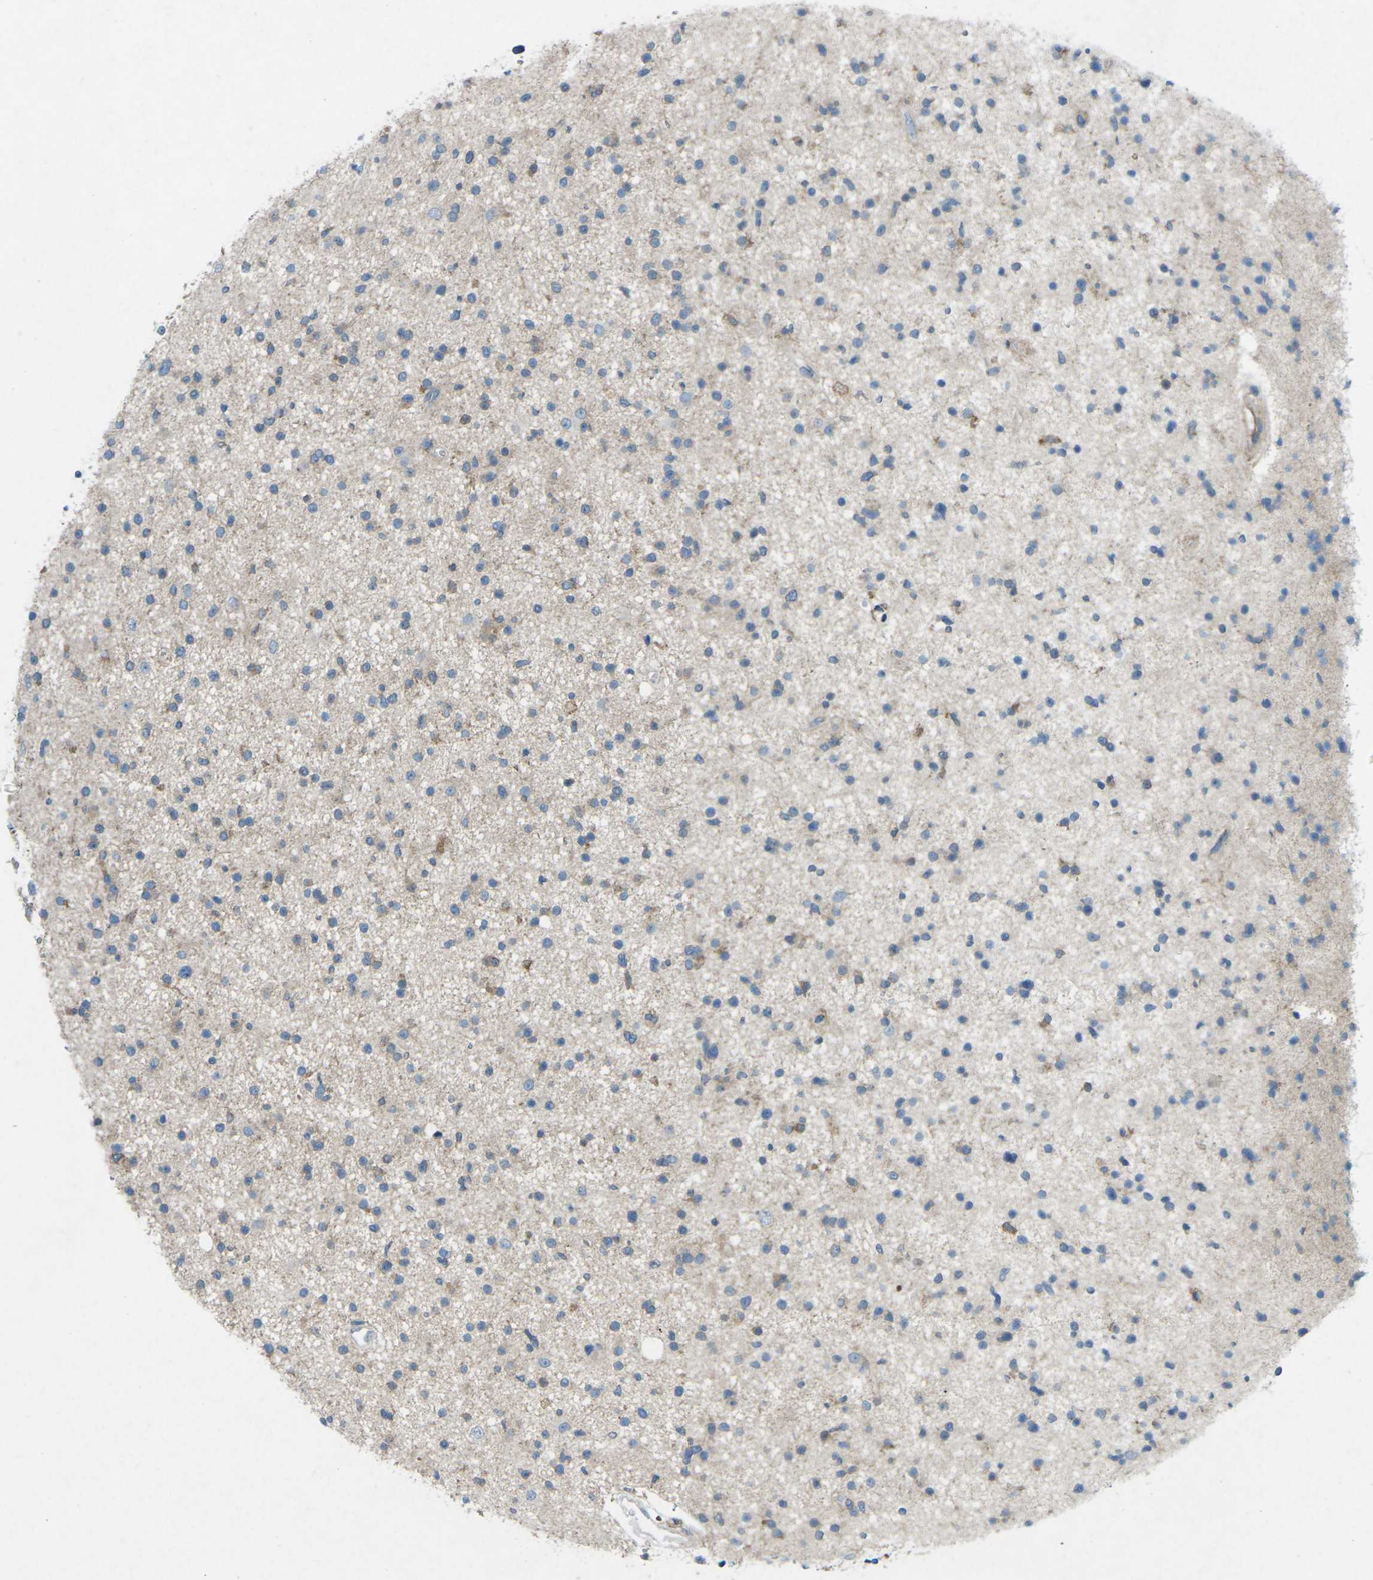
{"staining": {"intensity": "weak", "quantity": "<25%", "location": "cytoplasmic/membranous"}, "tissue": "glioma", "cell_type": "Tumor cells", "image_type": "cancer", "snomed": [{"axis": "morphology", "description": "Glioma, malignant, High grade"}, {"axis": "topography", "description": "Brain"}], "caption": "Tumor cells show no significant protein staining in malignant glioma (high-grade).", "gene": "STK11", "patient": {"sex": "male", "age": 33}}